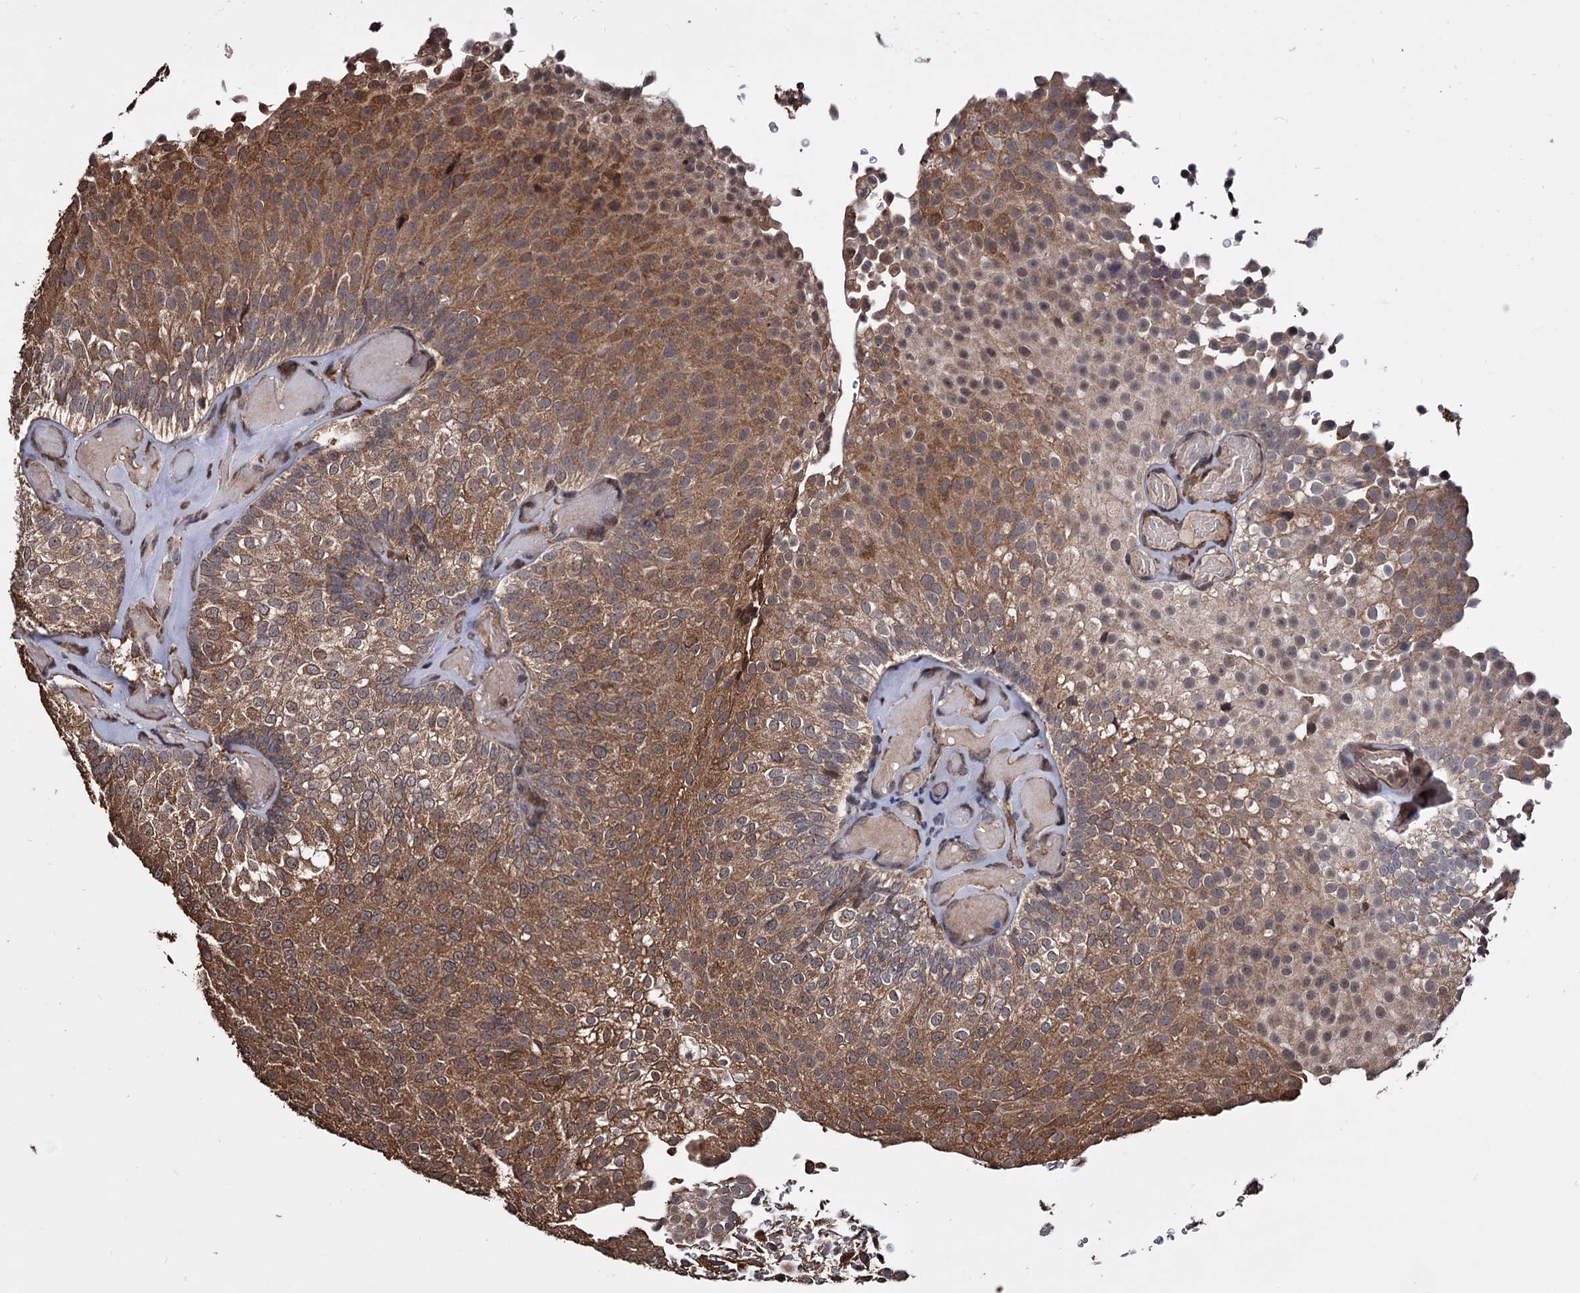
{"staining": {"intensity": "moderate", "quantity": ">75%", "location": "cytoplasmic/membranous"}, "tissue": "urothelial cancer", "cell_type": "Tumor cells", "image_type": "cancer", "snomed": [{"axis": "morphology", "description": "Urothelial carcinoma, Low grade"}, {"axis": "topography", "description": "Urinary bladder"}], "caption": "Immunohistochemistry (IHC) of human urothelial carcinoma (low-grade) demonstrates medium levels of moderate cytoplasmic/membranous positivity in about >75% of tumor cells.", "gene": "TBC1D12", "patient": {"sex": "male", "age": 78}}